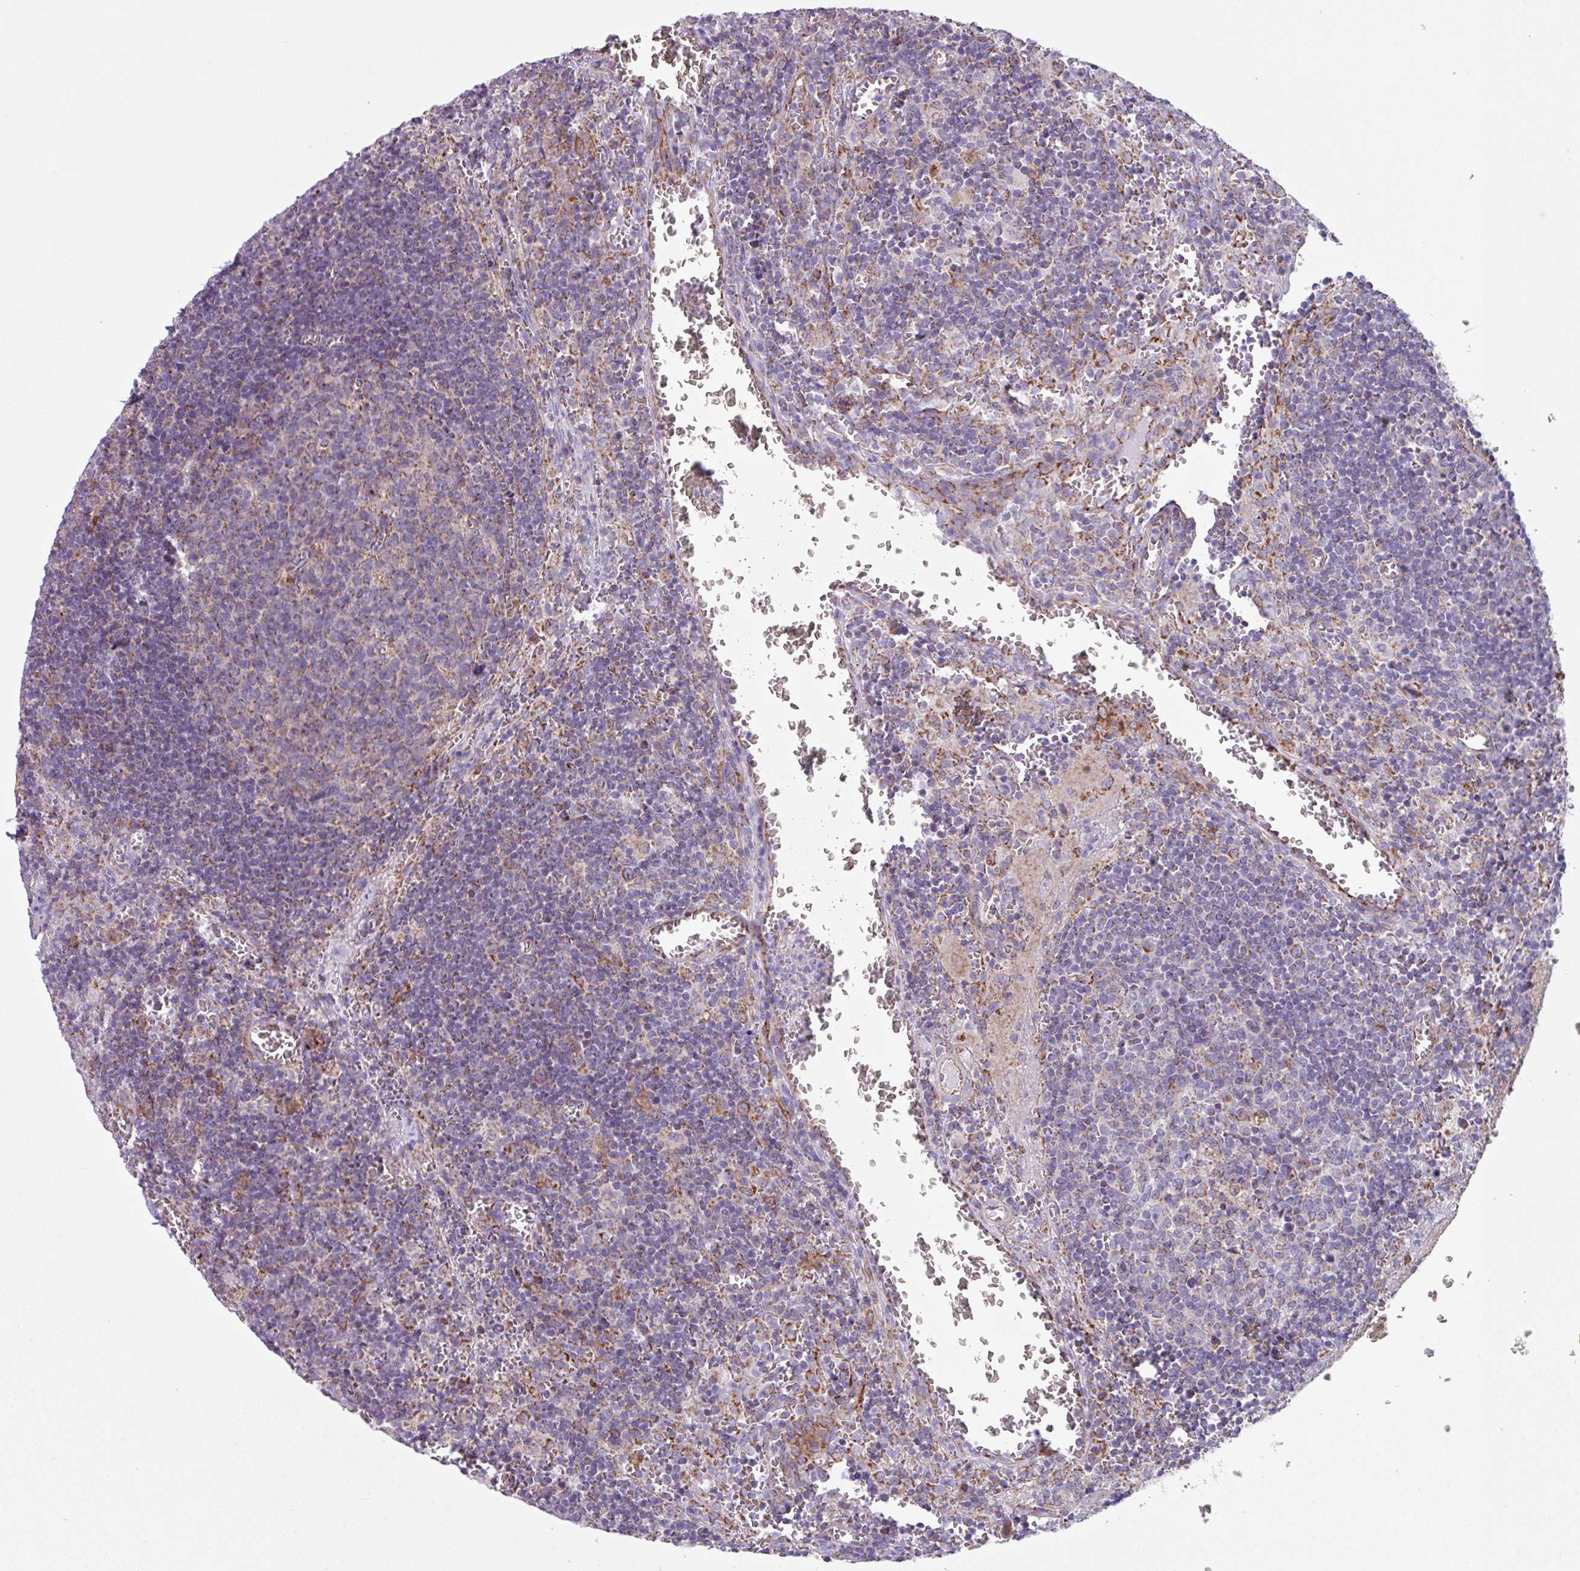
{"staining": {"intensity": "moderate", "quantity": "25%-75%", "location": "cytoplasmic/membranous"}, "tissue": "lymph node", "cell_type": "Germinal center cells", "image_type": "normal", "snomed": [{"axis": "morphology", "description": "Normal tissue, NOS"}, {"axis": "topography", "description": "Lymph node"}], "caption": "Immunohistochemistry of unremarkable human lymph node displays medium levels of moderate cytoplasmic/membranous positivity in approximately 25%-75% of germinal center cells. (Brightfield microscopy of DAB IHC at high magnification).", "gene": "OTULIN", "patient": {"sex": "male", "age": 50}}